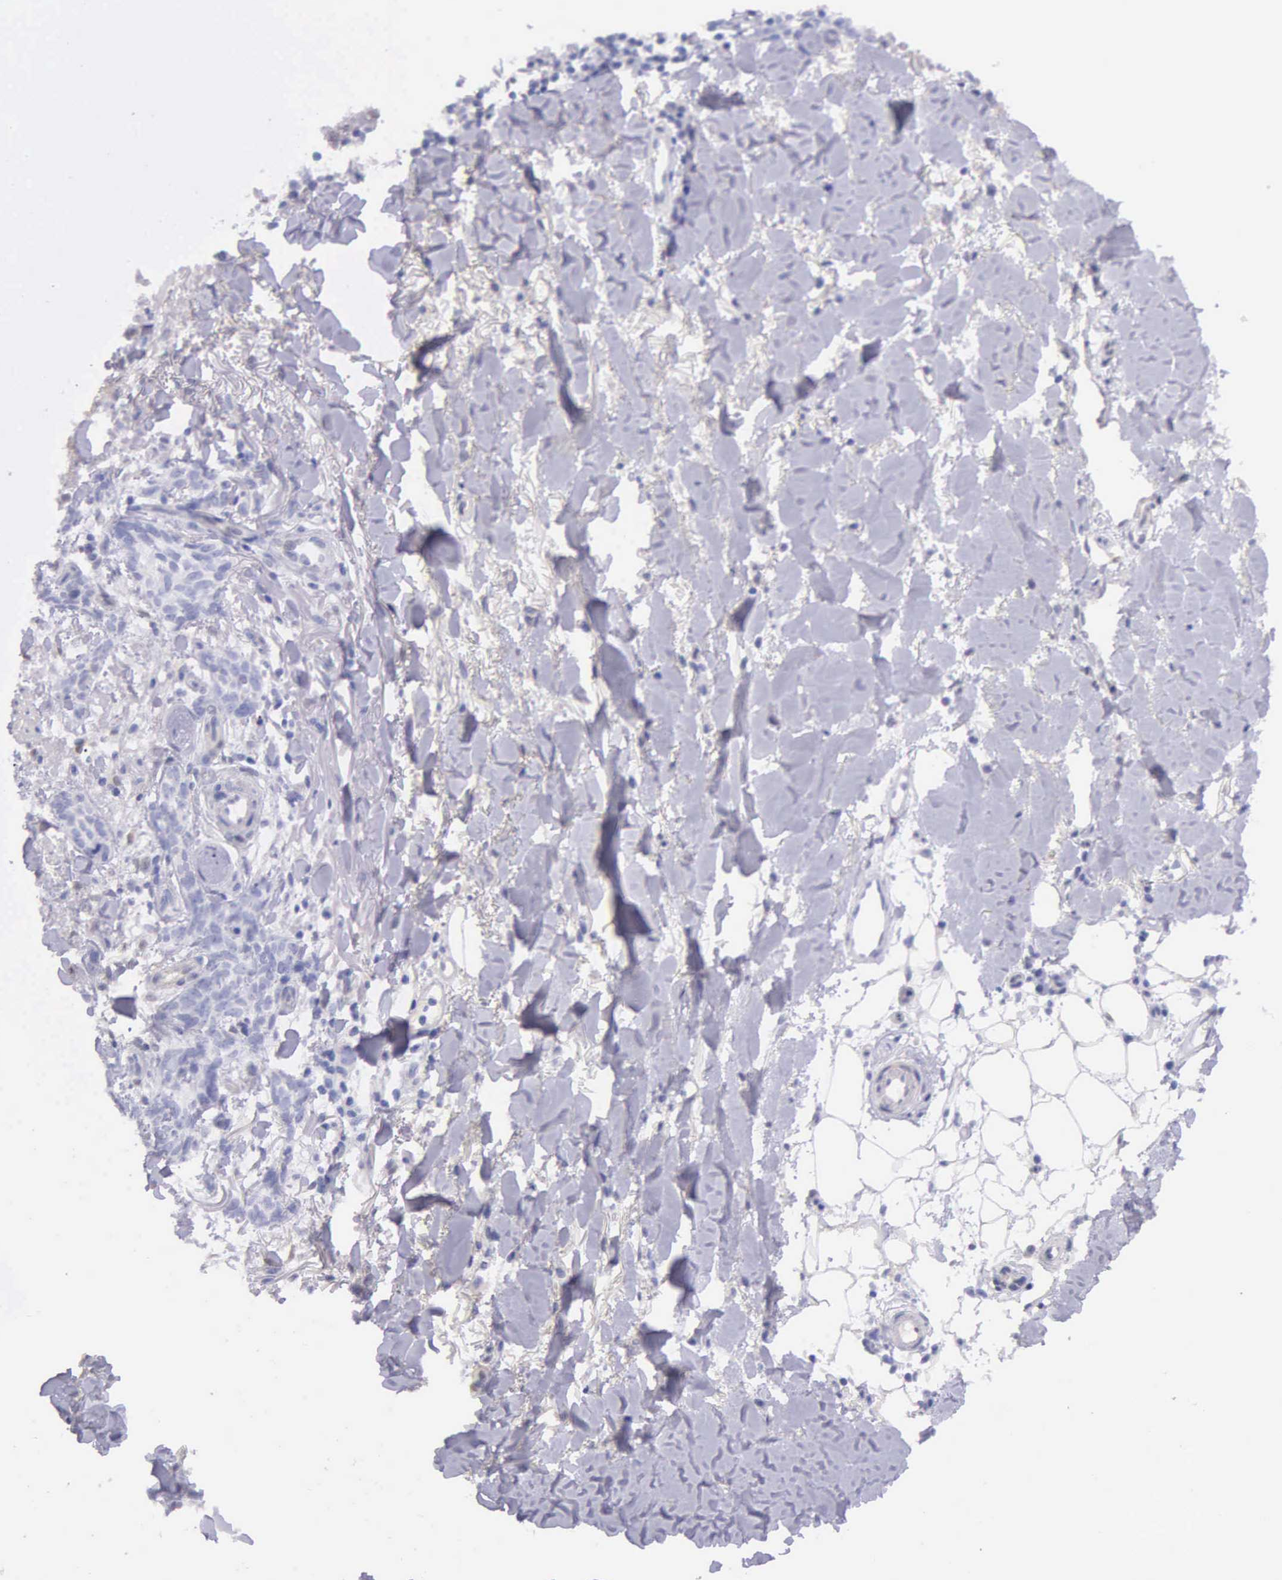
{"staining": {"intensity": "negative", "quantity": "none", "location": "none"}, "tissue": "skin cancer", "cell_type": "Tumor cells", "image_type": "cancer", "snomed": [{"axis": "morphology", "description": "Basal cell carcinoma"}, {"axis": "topography", "description": "Skin"}], "caption": "The immunohistochemistry histopathology image has no significant positivity in tumor cells of skin basal cell carcinoma tissue. (DAB (3,3'-diaminobenzidine) IHC visualized using brightfield microscopy, high magnification).", "gene": "GSTT2", "patient": {"sex": "female", "age": 81}}